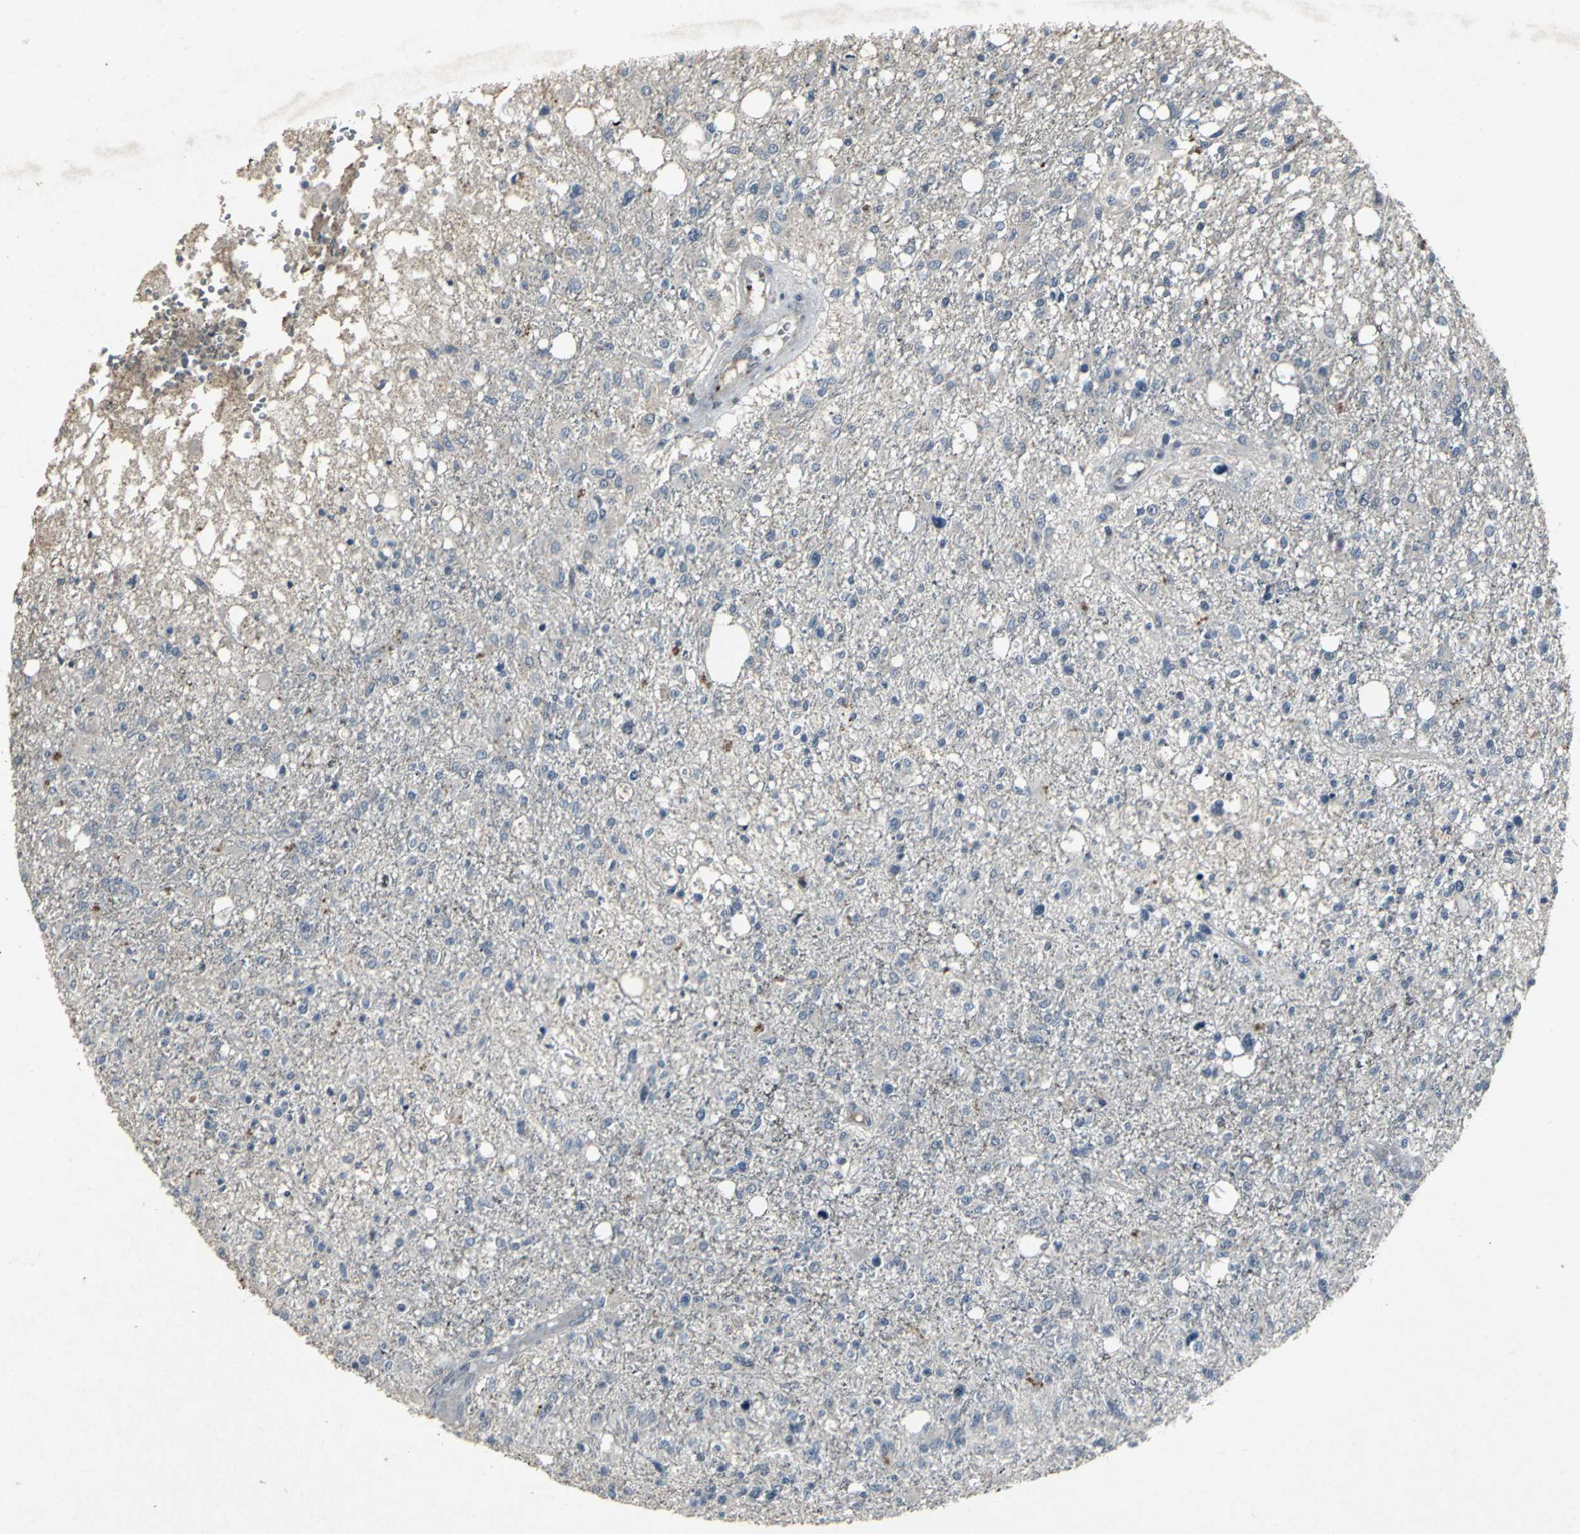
{"staining": {"intensity": "weak", "quantity": "<25%", "location": "cytoplasmic/membranous"}, "tissue": "glioma", "cell_type": "Tumor cells", "image_type": "cancer", "snomed": [{"axis": "morphology", "description": "Glioma, malignant, High grade"}, {"axis": "topography", "description": "Cerebral cortex"}], "caption": "Tumor cells show no significant protein expression in glioma.", "gene": "BMP4", "patient": {"sex": "male", "age": 76}}